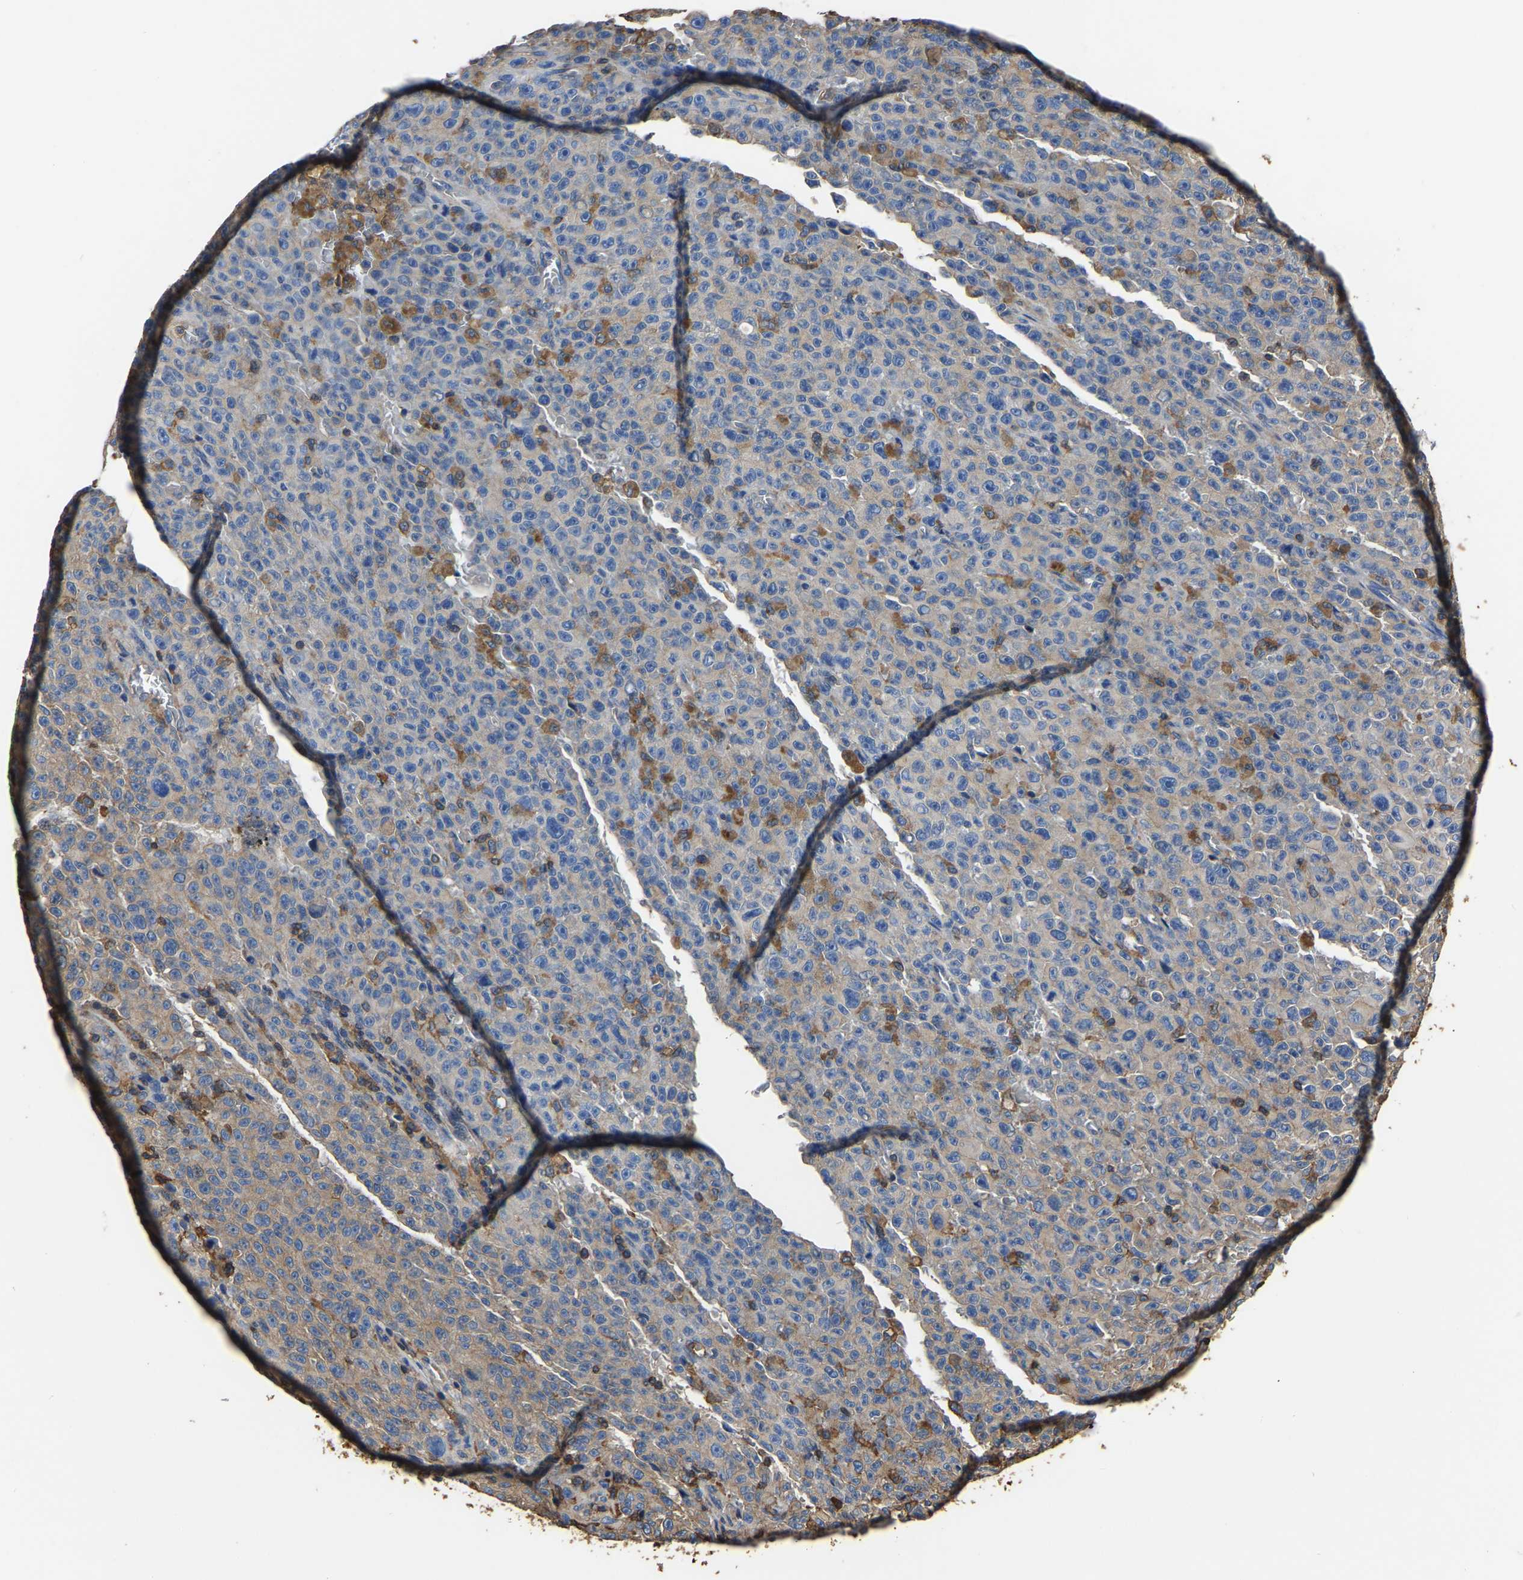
{"staining": {"intensity": "moderate", "quantity": "25%-75%", "location": "cytoplasmic/membranous"}, "tissue": "melanoma", "cell_type": "Tumor cells", "image_type": "cancer", "snomed": [{"axis": "morphology", "description": "Malignant melanoma, NOS"}, {"axis": "topography", "description": "Skin"}], "caption": "A brown stain highlights moderate cytoplasmic/membranous expression of a protein in melanoma tumor cells. The protein is stained brown, and the nuclei are stained in blue (DAB (3,3'-diaminobenzidine) IHC with brightfield microscopy, high magnification).", "gene": "ARMT1", "patient": {"sex": "female", "age": 82}}